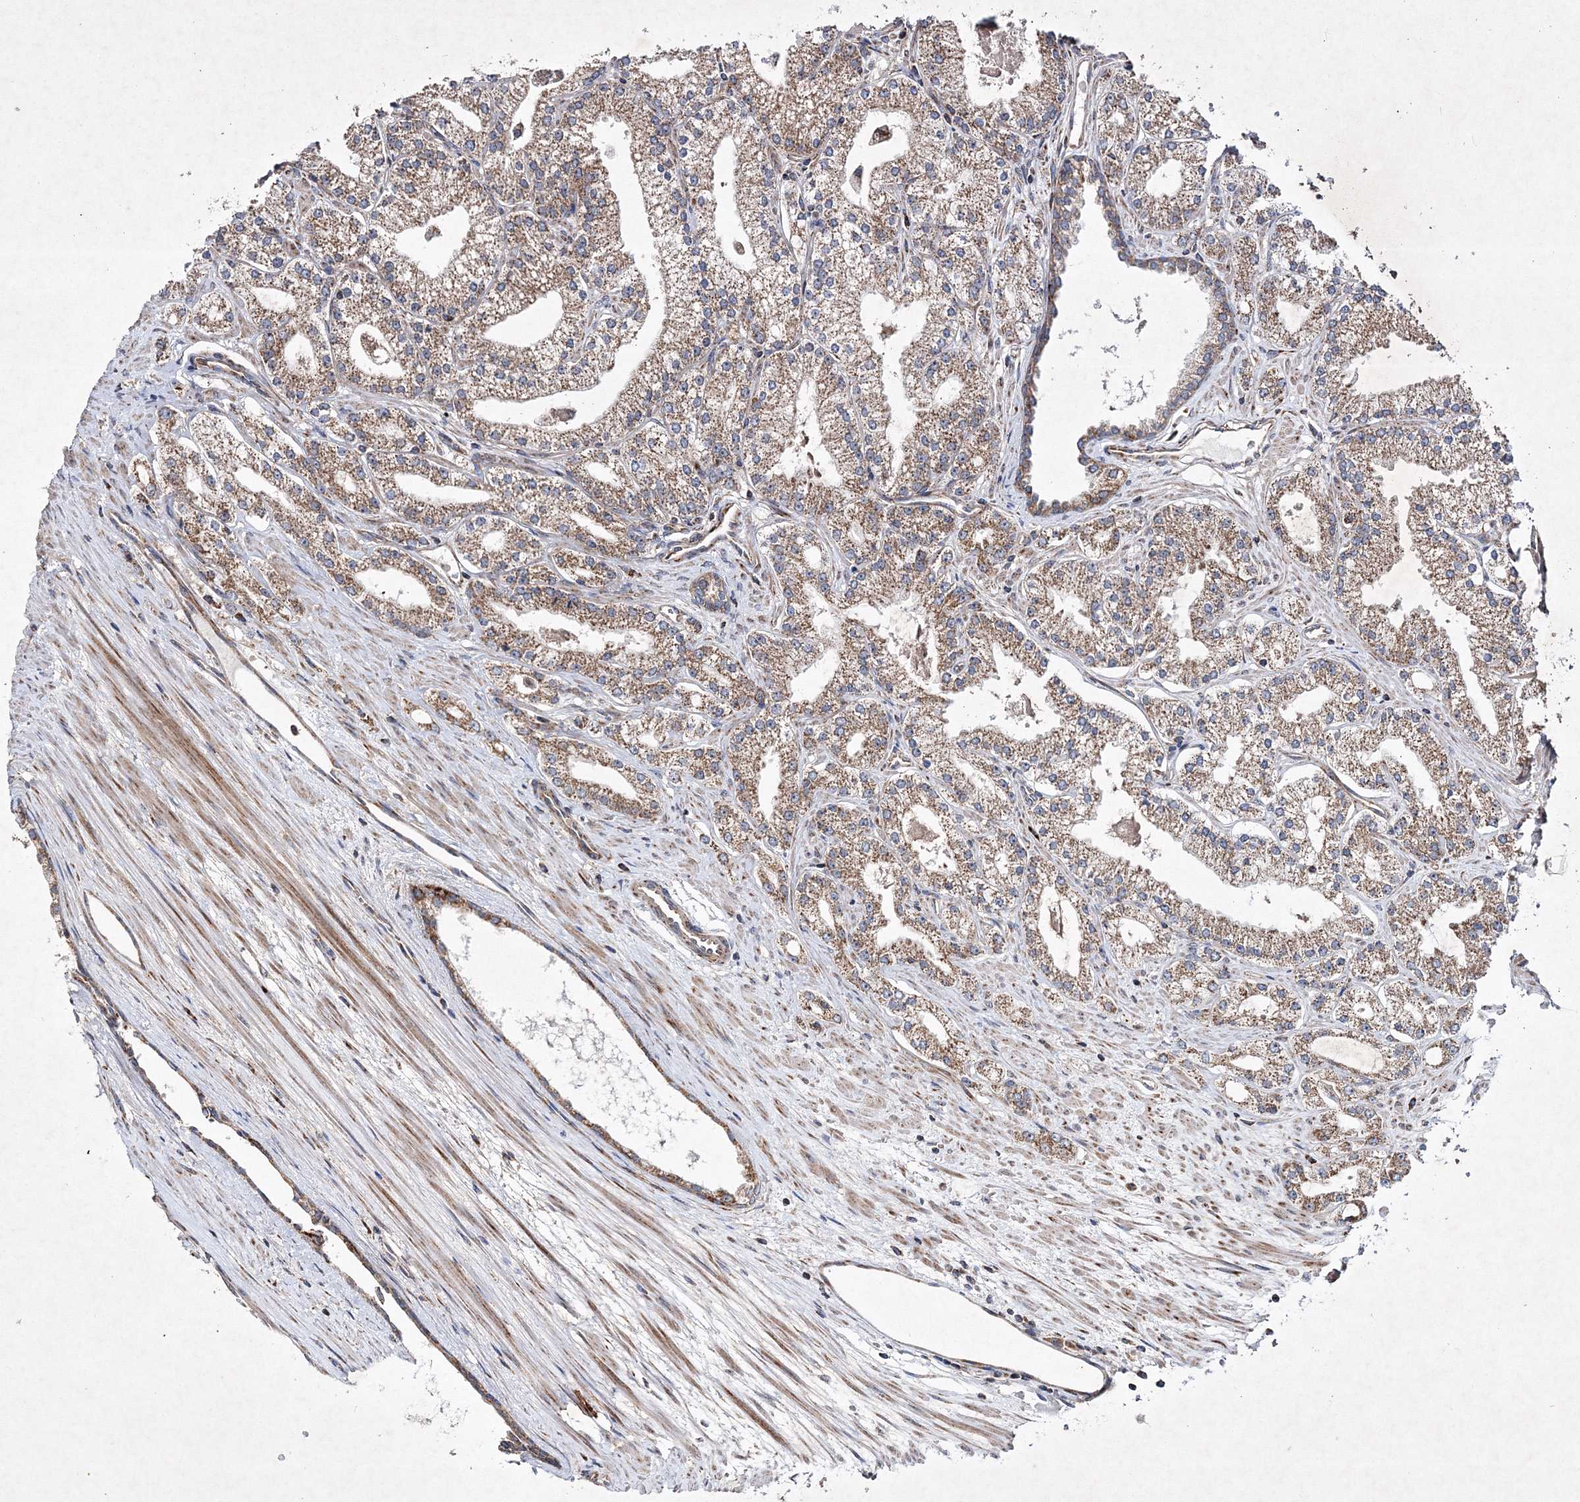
{"staining": {"intensity": "moderate", "quantity": ">75%", "location": "cytoplasmic/membranous"}, "tissue": "prostate cancer", "cell_type": "Tumor cells", "image_type": "cancer", "snomed": [{"axis": "morphology", "description": "Adenocarcinoma, Low grade"}, {"axis": "topography", "description": "Prostate"}], "caption": "Tumor cells exhibit medium levels of moderate cytoplasmic/membranous positivity in approximately >75% of cells in adenocarcinoma (low-grade) (prostate). Using DAB (brown) and hematoxylin (blue) stains, captured at high magnification using brightfield microscopy.", "gene": "SCRN3", "patient": {"sex": "male", "age": 69}}